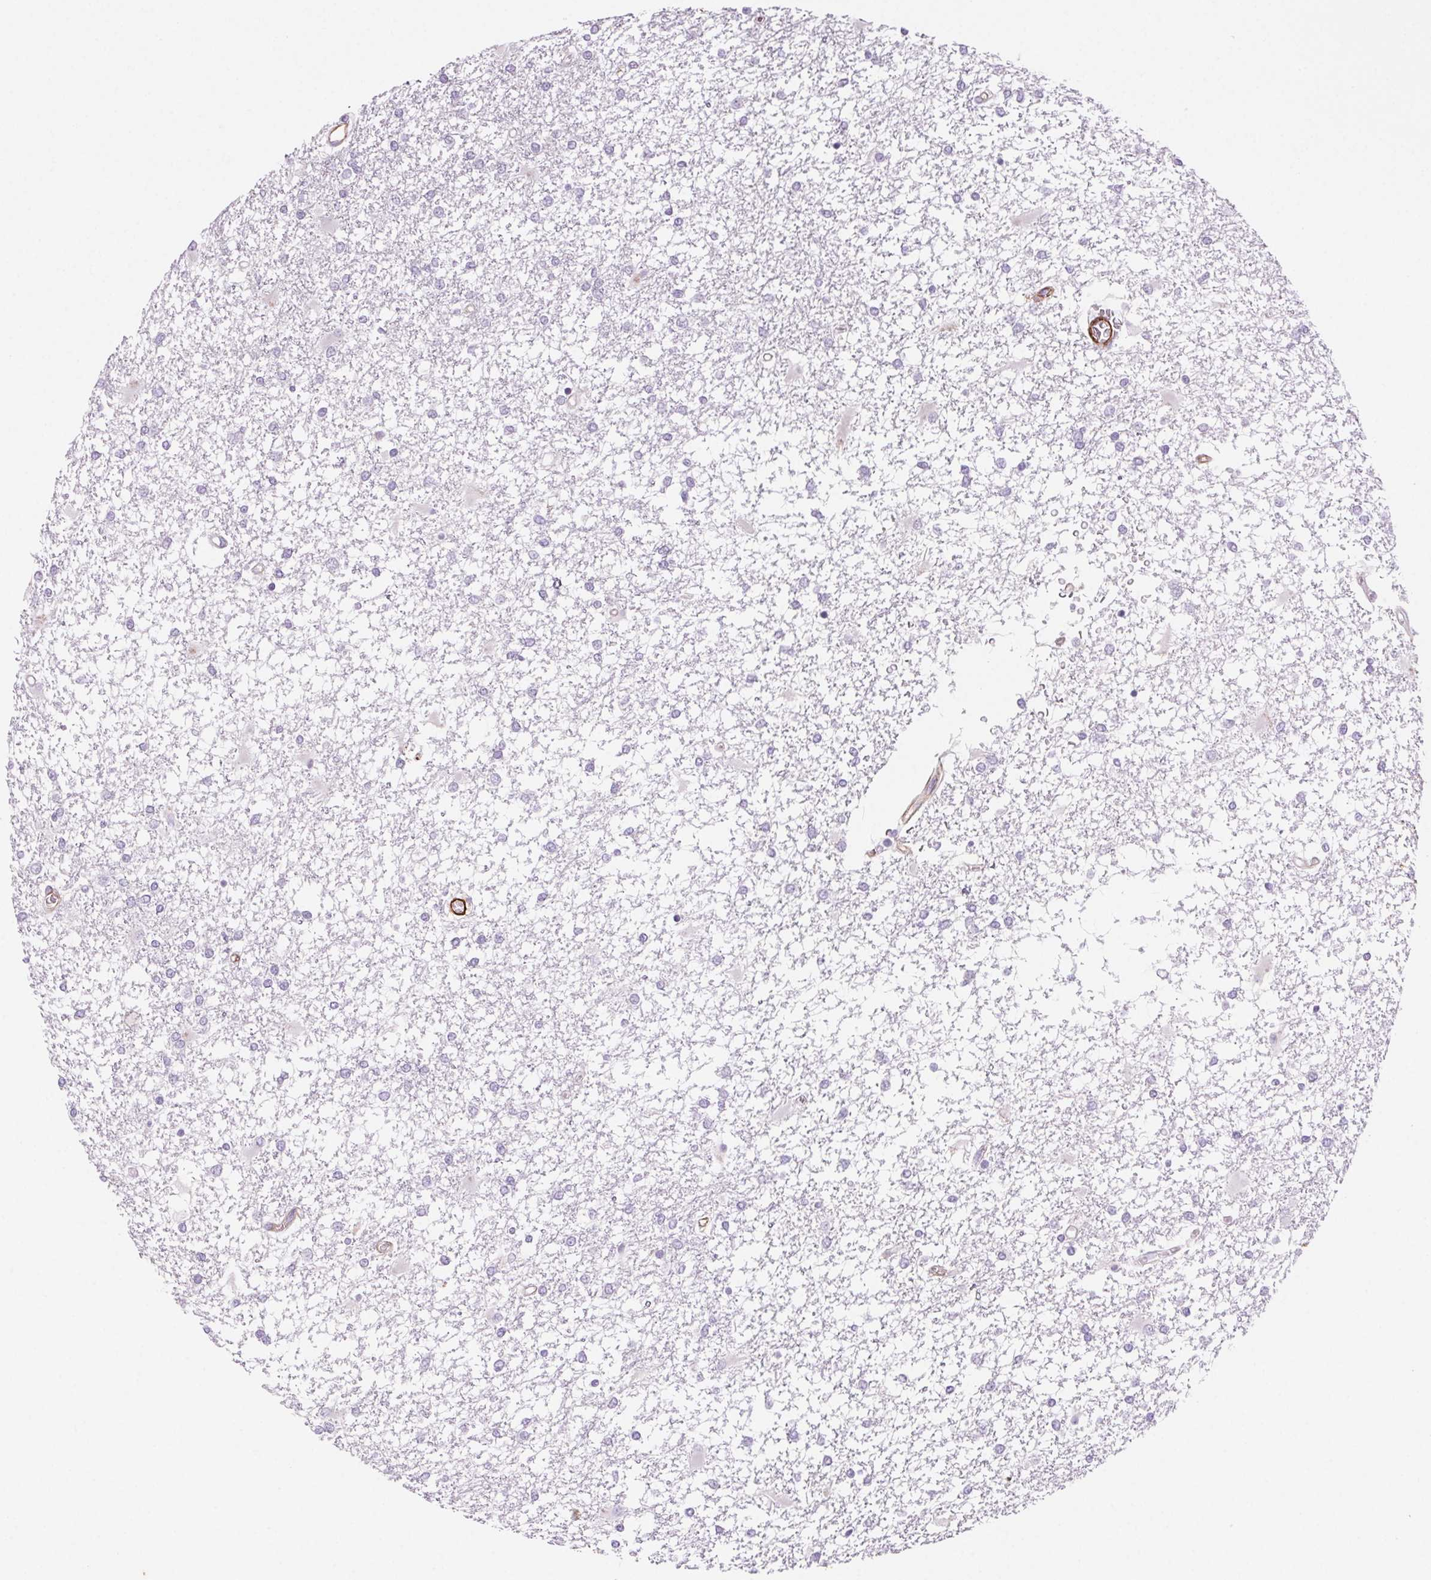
{"staining": {"intensity": "negative", "quantity": "none", "location": "none"}, "tissue": "glioma", "cell_type": "Tumor cells", "image_type": "cancer", "snomed": [{"axis": "morphology", "description": "Glioma, malignant, High grade"}, {"axis": "topography", "description": "Cerebral cortex"}], "caption": "There is no significant staining in tumor cells of malignant glioma (high-grade).", "gene": "GPX8", "patient": {"sex": "male", "age": 79}}